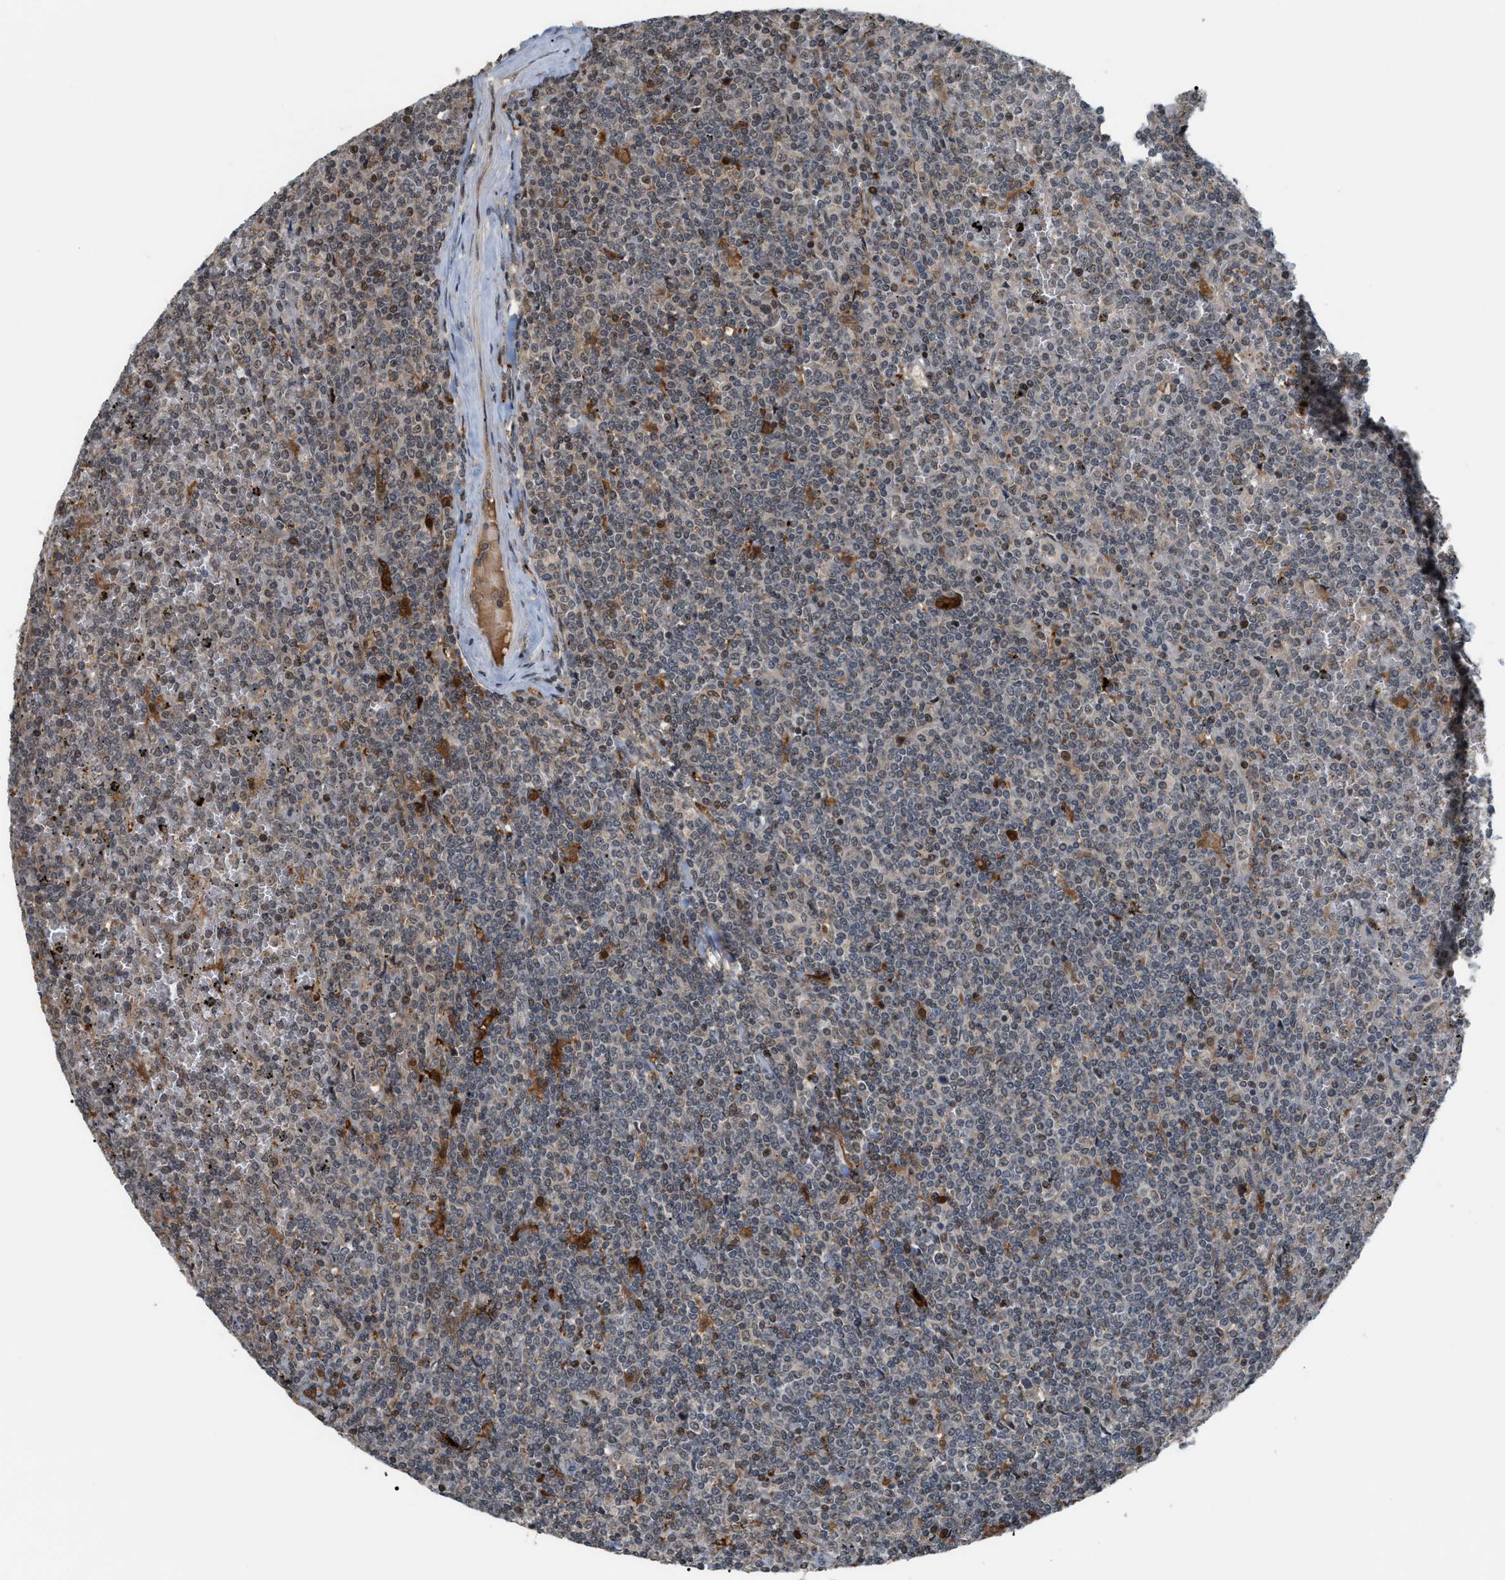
{"staining": {"intensity": "weak", "quantity": "<25%", "location": "nuclear"}, "tissue": "lymphoma", "cell_type": "Tumor cells", "image_type": "cancer", "snomed": [{"axis": "morphology", "description": "Malignant lymphoma, non-Hodgkin's type, Low grade"}, {"axis": "topography", "description": "Spleen"}], "caption": "Tumor cells are negative for brown protein staining in malignant lymphoma, non-Hodgkin's type (low-grade).", "gene": "RFFL", "patient": {"sex": "female", "age": 19}}